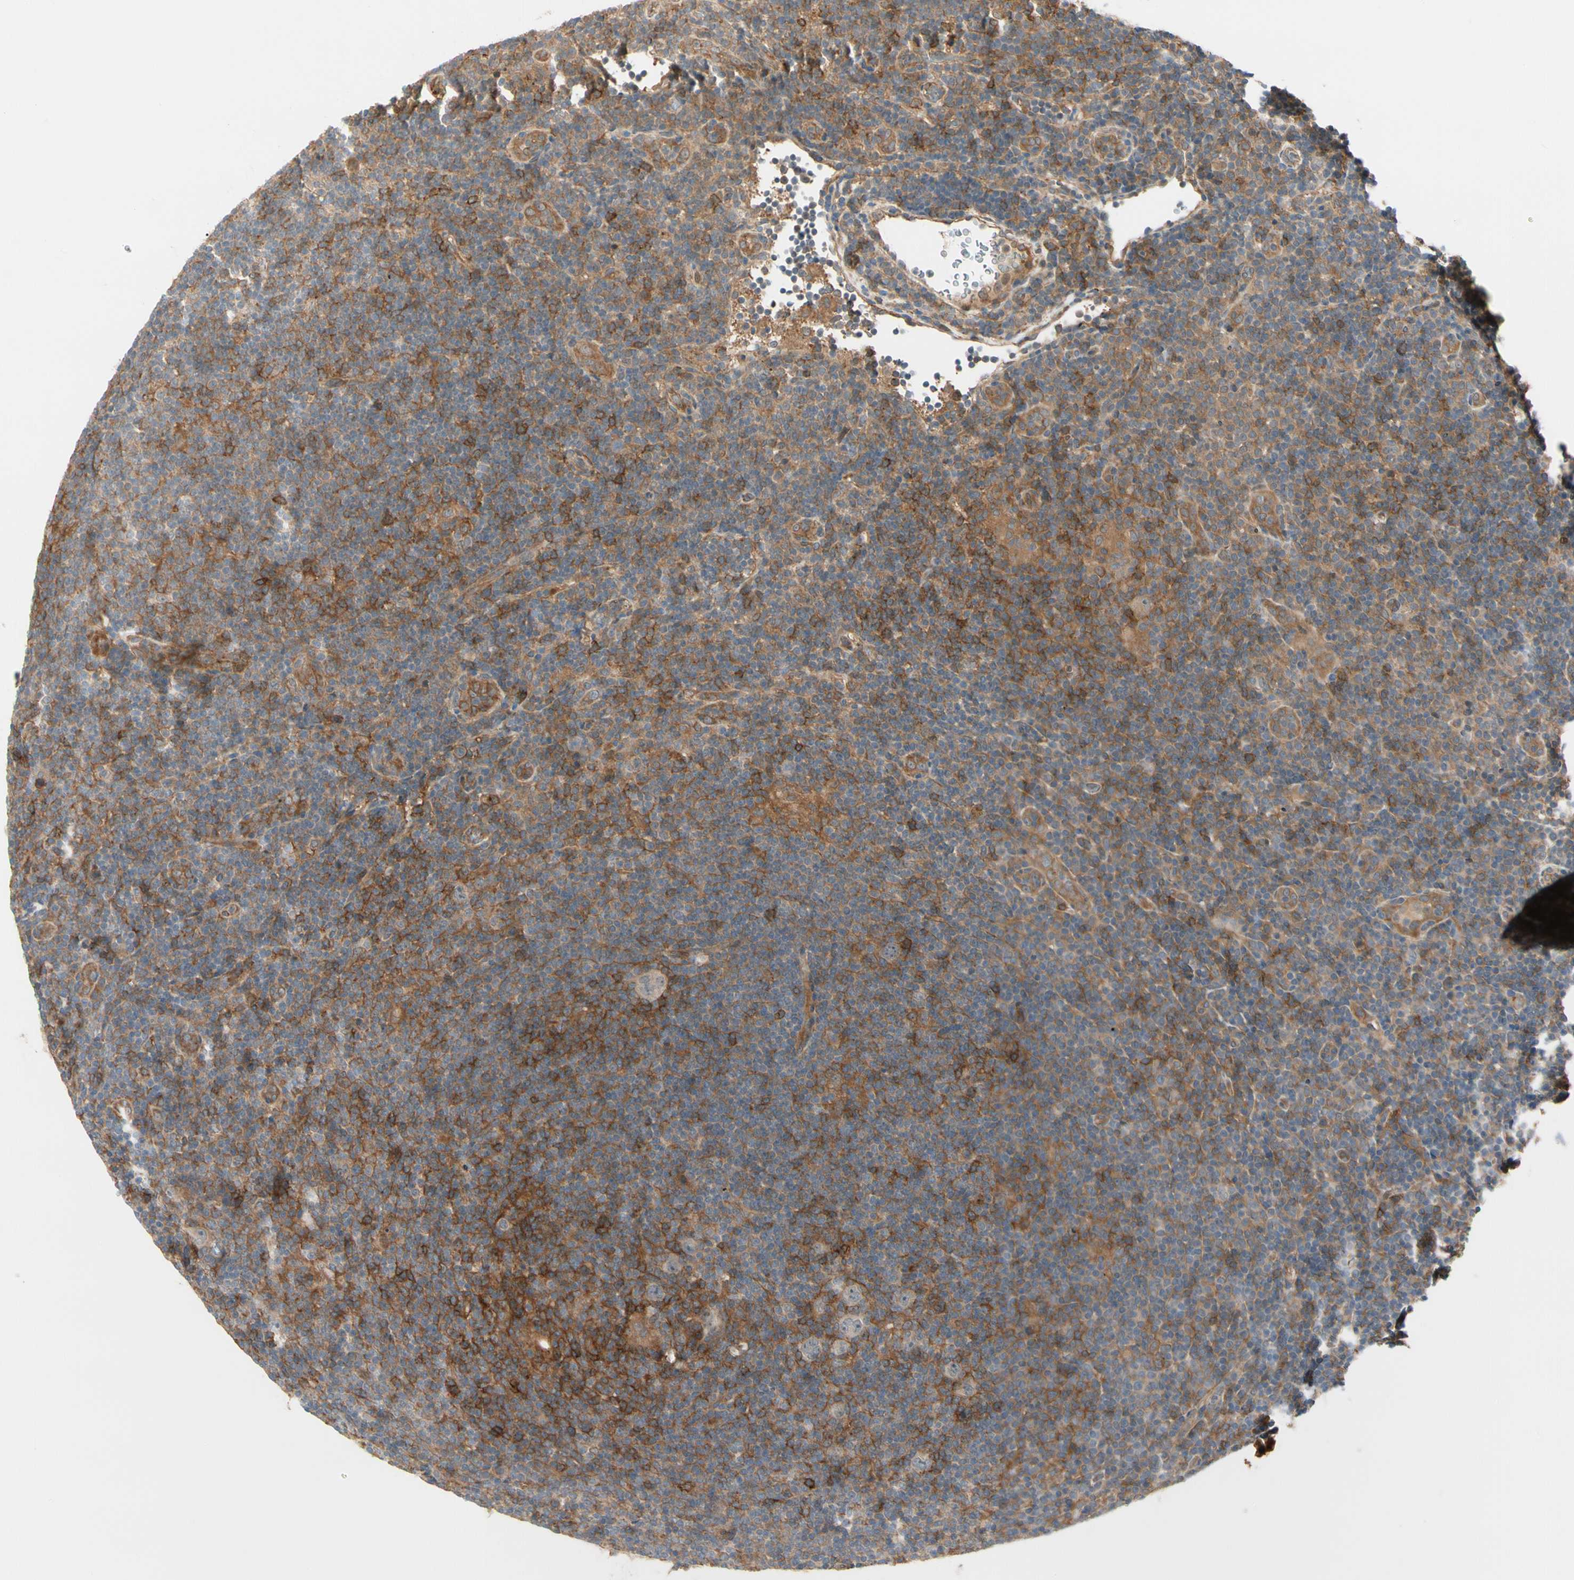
{"staining": {"intensity": "moderate", "quantity": ">75%", "location": "cytoplasmic/membranous"}, "tissue": "lymphoma", "cell_type": "Tumor cells", "image_type": "cancer", "snomed": [{"axis": "morphology", "description": "Hodgkin's disease, NOS"}, {"axis": "topography", "description": "Lymph node"}], "caption": "Immunohistochemistry (IHC) of human lymphoma shows medium levels of moderate cytoplasmic/membranous expression in about >75% of tumor cells. (brown staining indicates protein expression, while blue staining denotes nuclei).", "gene": "F2R", "patient": {"sex": "female", "age": 57}}